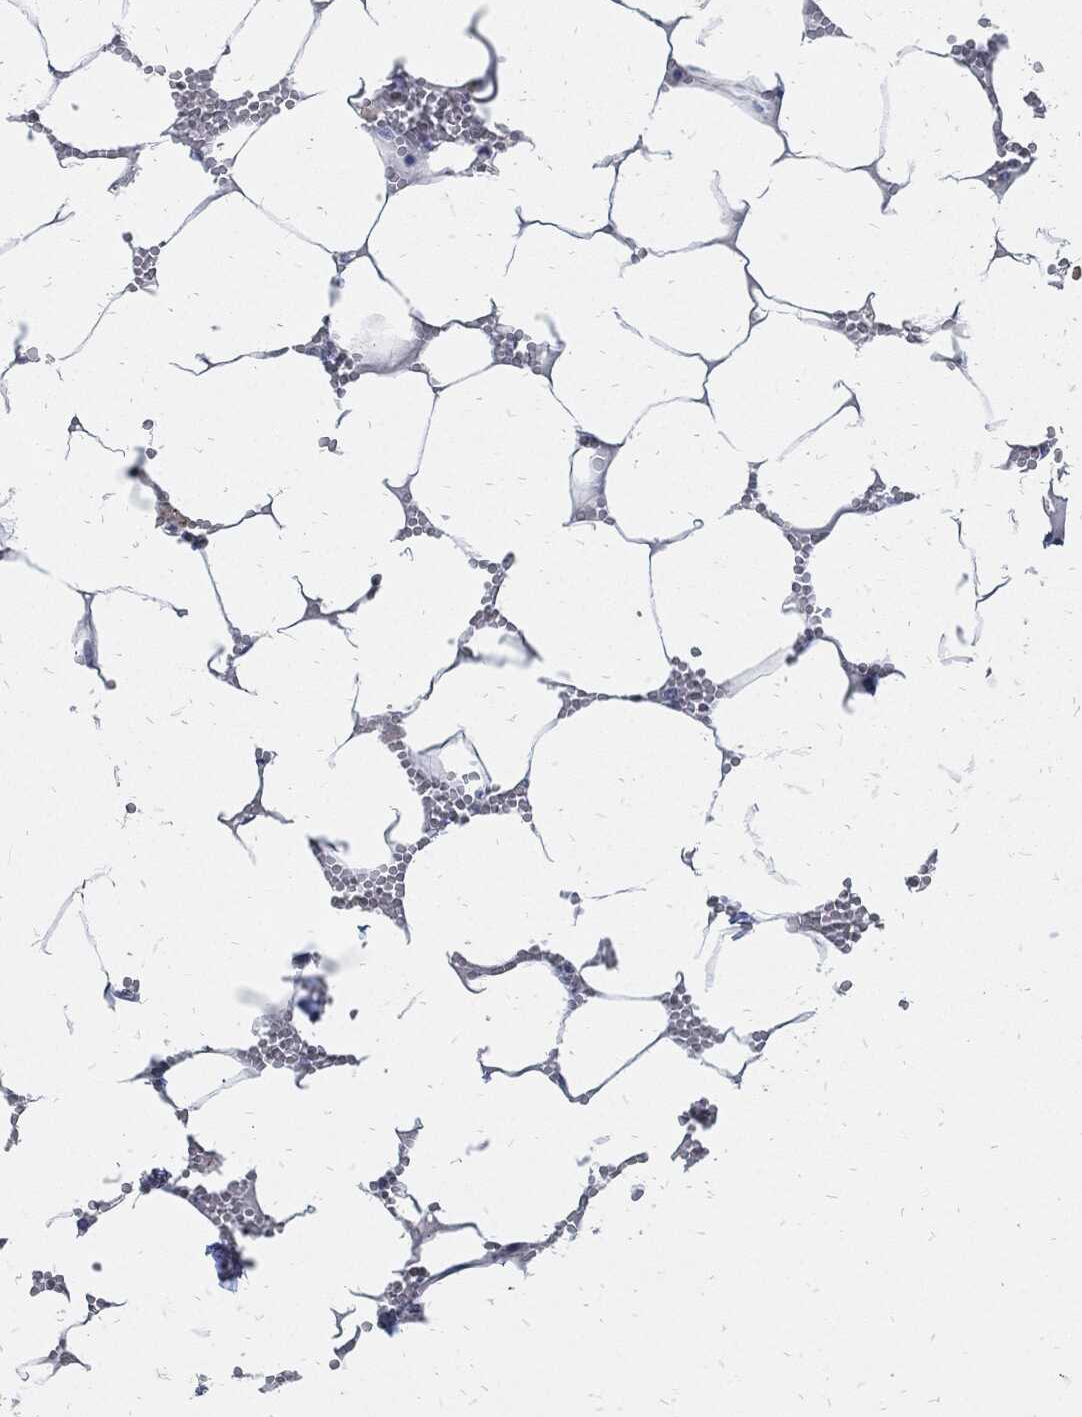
{"staining": {"intensity": "moderate", "quantity": "<25%", "location": "nuclear"}, "tissue": "bone marrow", "cell_type": "Hematopoietic cells", "image_type": "normal", "snomed": [{"axis": "morphology", "description": "Normal tissue, NOS"}, {"axis": "topography", "description": "Bone marrow"}], "caption": "Moderate nuclear expression is present in approximately <25% of hematopoietic cells in normal bone marrow.", "gene": "JUN", "patient": {"sex": "female", "age": 64}}